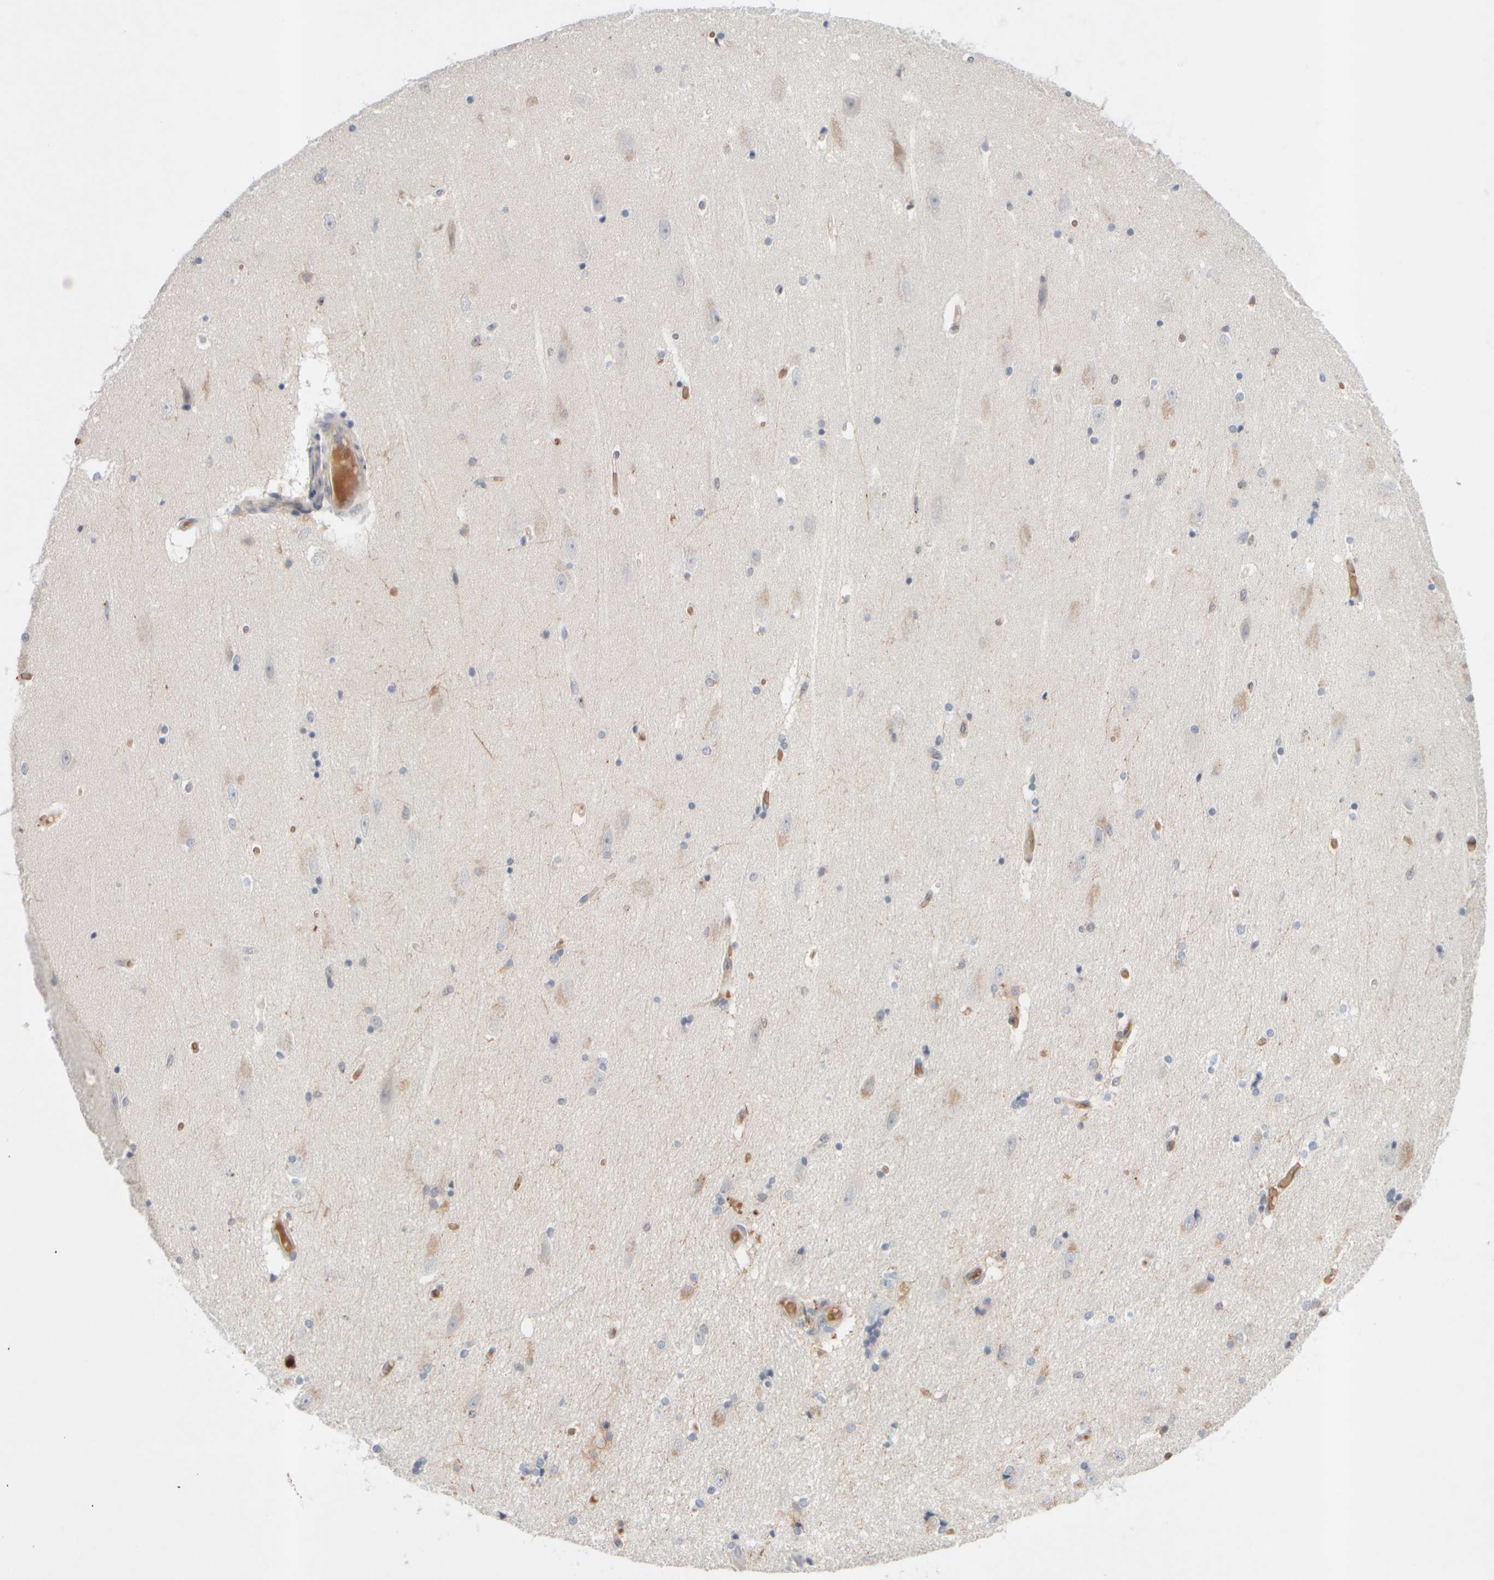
{"staining": {"intensity": "weak", "quantity": "<25%", "location": "cytoplasmic/membranous"}, "tissue": "hippocampus", "cell_type": "Glial cells", "image_type": "normal", "snomed": [{"axis": "morphology", "description": "Normal tissue, NOS"}, {"axis": "topography", "description": "Hippocampus"}], "caption": "Glial cells are negative for protein expression in normal human hippocampus. (Stains: DAB (3,3'-diaminobenzidine) immunohistochemistry with hematoxylin counter stain, Microscopy: brightfield microscopy at high magnification).", "gene": "MST1", "patient": {"sex": "female", "age": 54}}